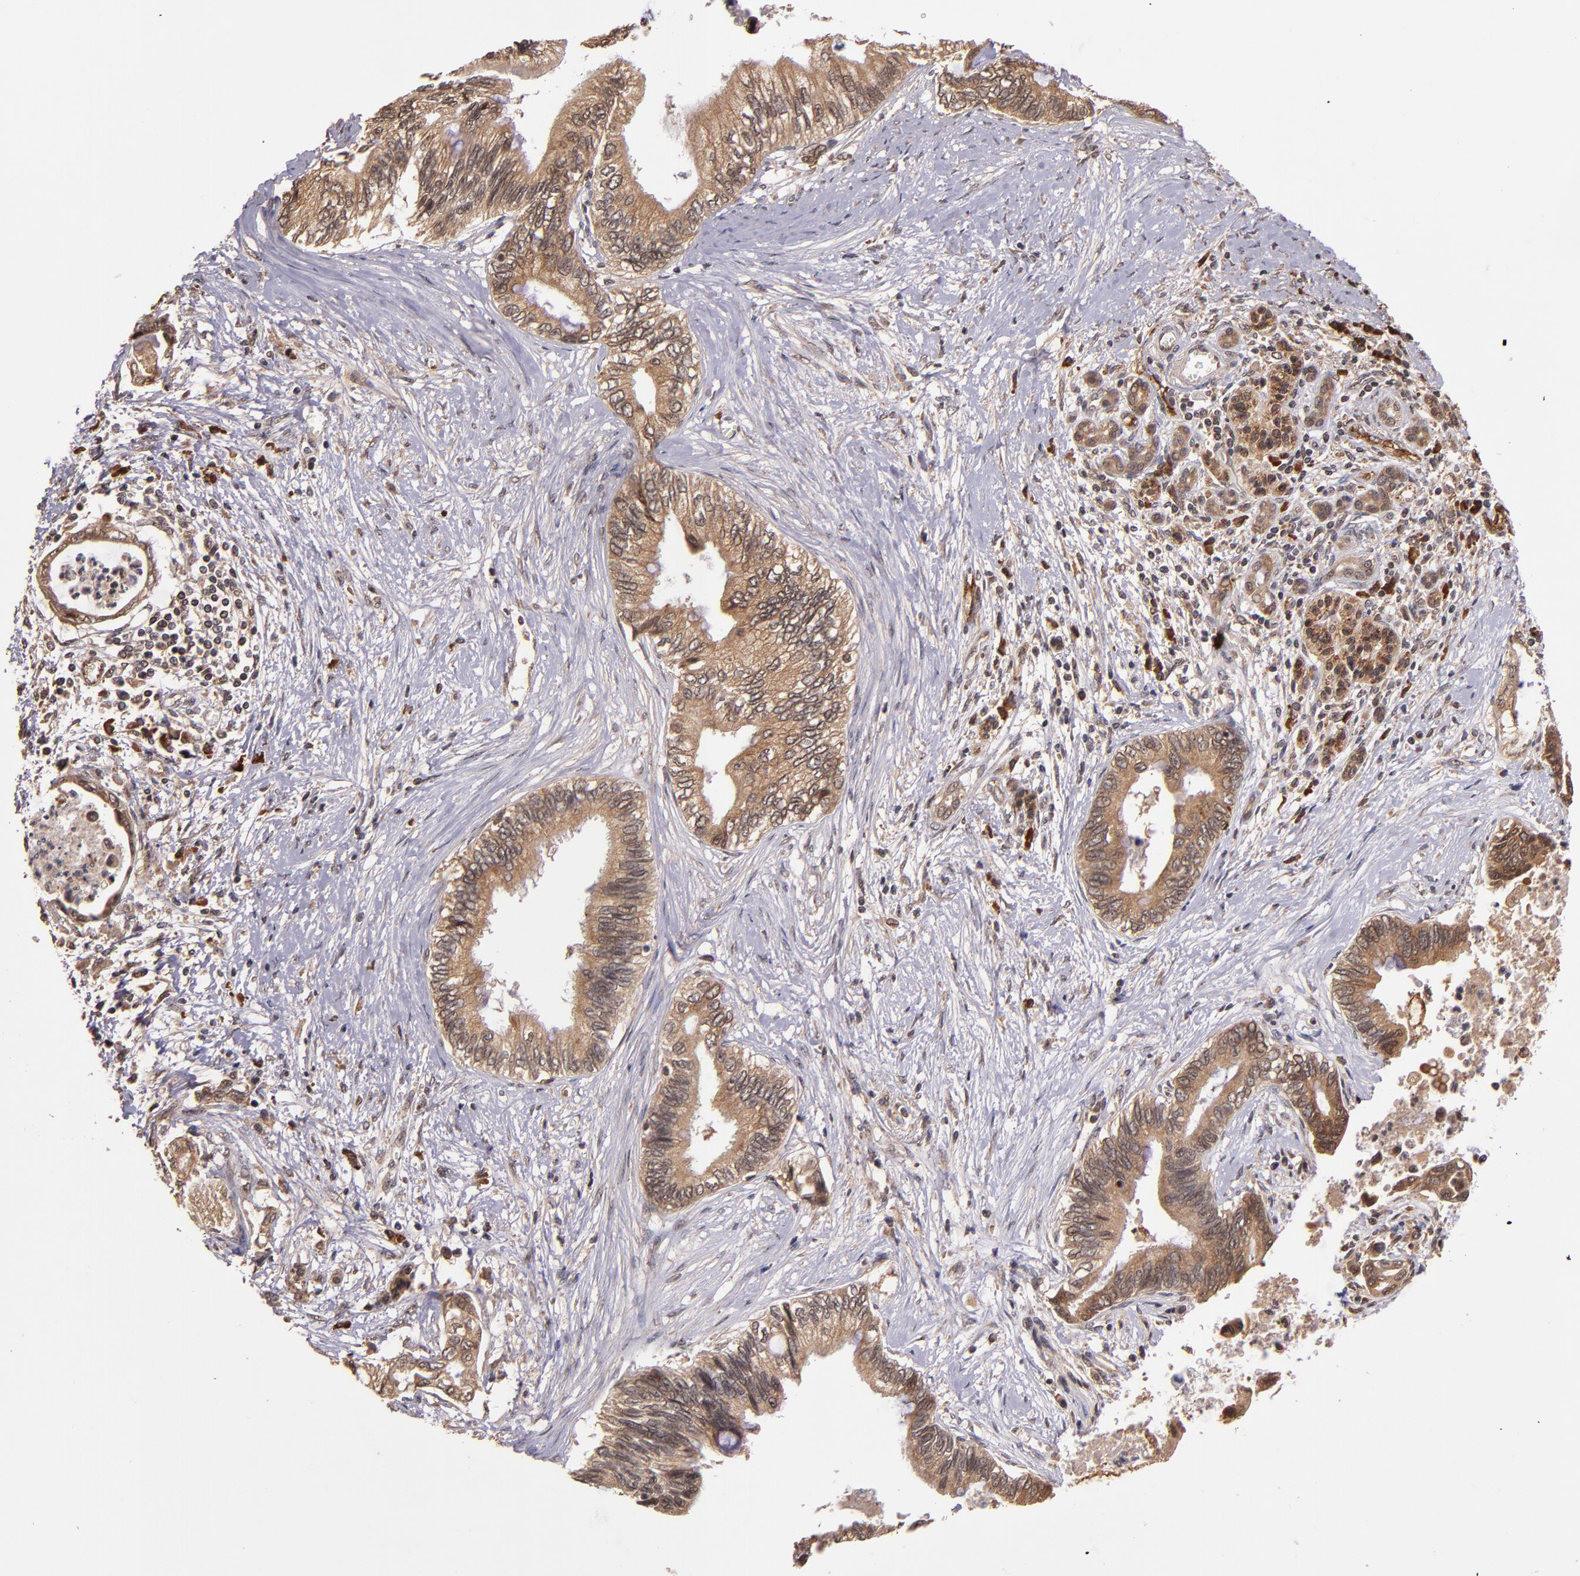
{"staining": {"intensity": "moderate", "quantity": ">75%", "location": "cytoplasmic/membranous"}, "tissue": "pancreatic cancer", "cell_type": "Tumor cells", "image_type": "cancer", "snomed": [{"axis": "morphology", "description": "Adenocarcinoma, NOS"}, {"axis": "topography", "description": "Pancreas"}], "caption": "Tumor cells exhibit medium levels of moderate cytoplasmic/membranous positivity in approximately >75% of cells in pancreatic adenocarcinoma.", "gene": "RIOK3", "patient": {"sex": "female", "age": 66}}